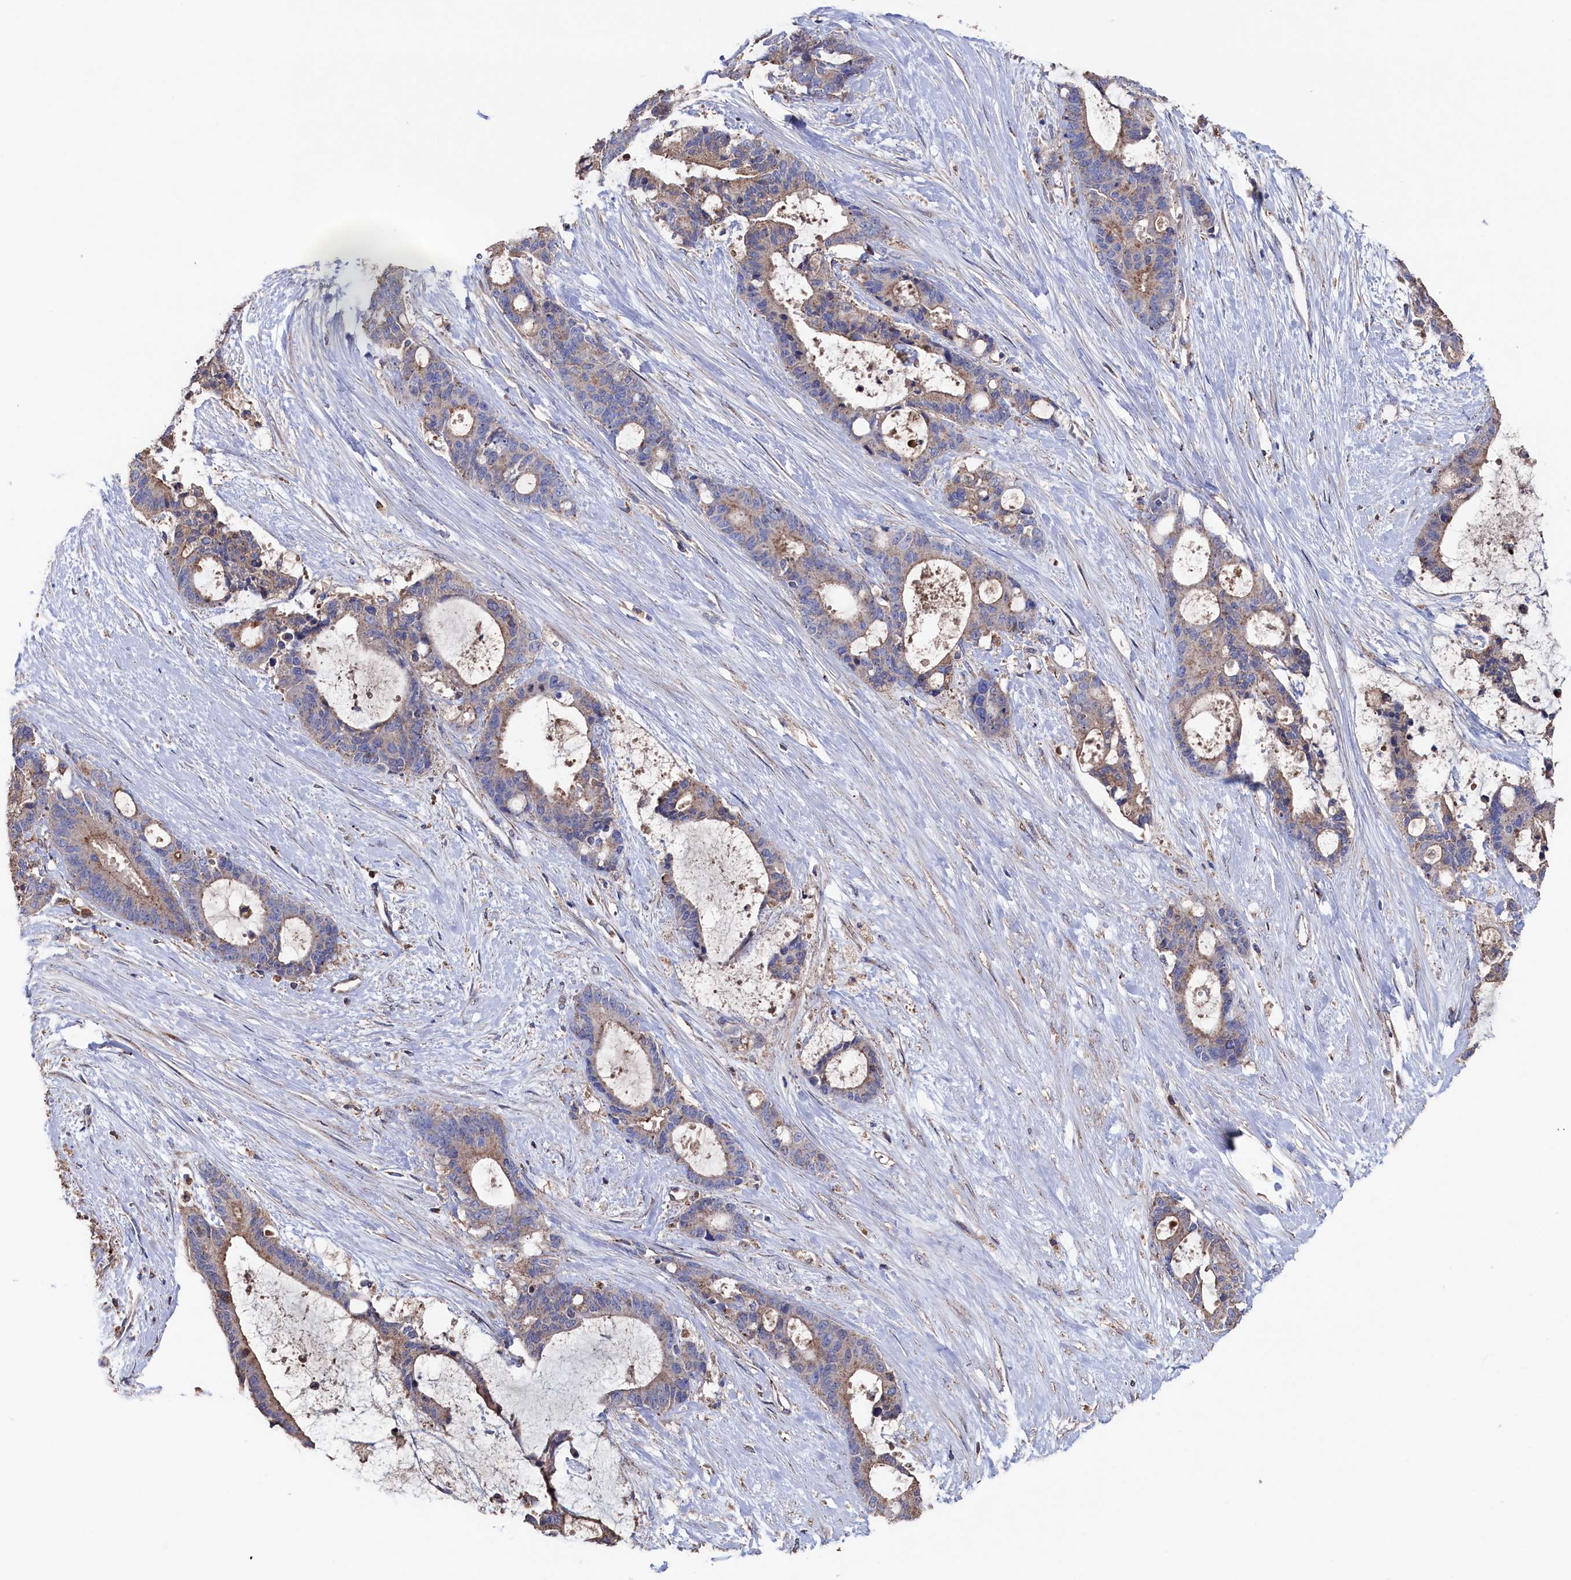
{"staining": {"intensity": "weak", "quantity": "25%-75%", "location": "cytoplasmic/membranous"}, "tissue": "liver cancer", "cell_type": "Tumor cells", "image_type": "cancer", "snomed": [{"axis": "morphology", "description": "Normal tissue, NOS"}, {"axis": "morphology", "description": "Cholangiocarcinoma"}, {"axis": "topography", "description": "Liver"}, {"axis": "topography", "description": "Peripheral nerve tissue"}], "caption": "An image of liver cancer (cholangiocarcinoma) stained for a protein displays weak cytoplasmic/membranous brown staining in tumor cells.", "gene": "TK2", "patient": {"sex": "female", "age": 73}}